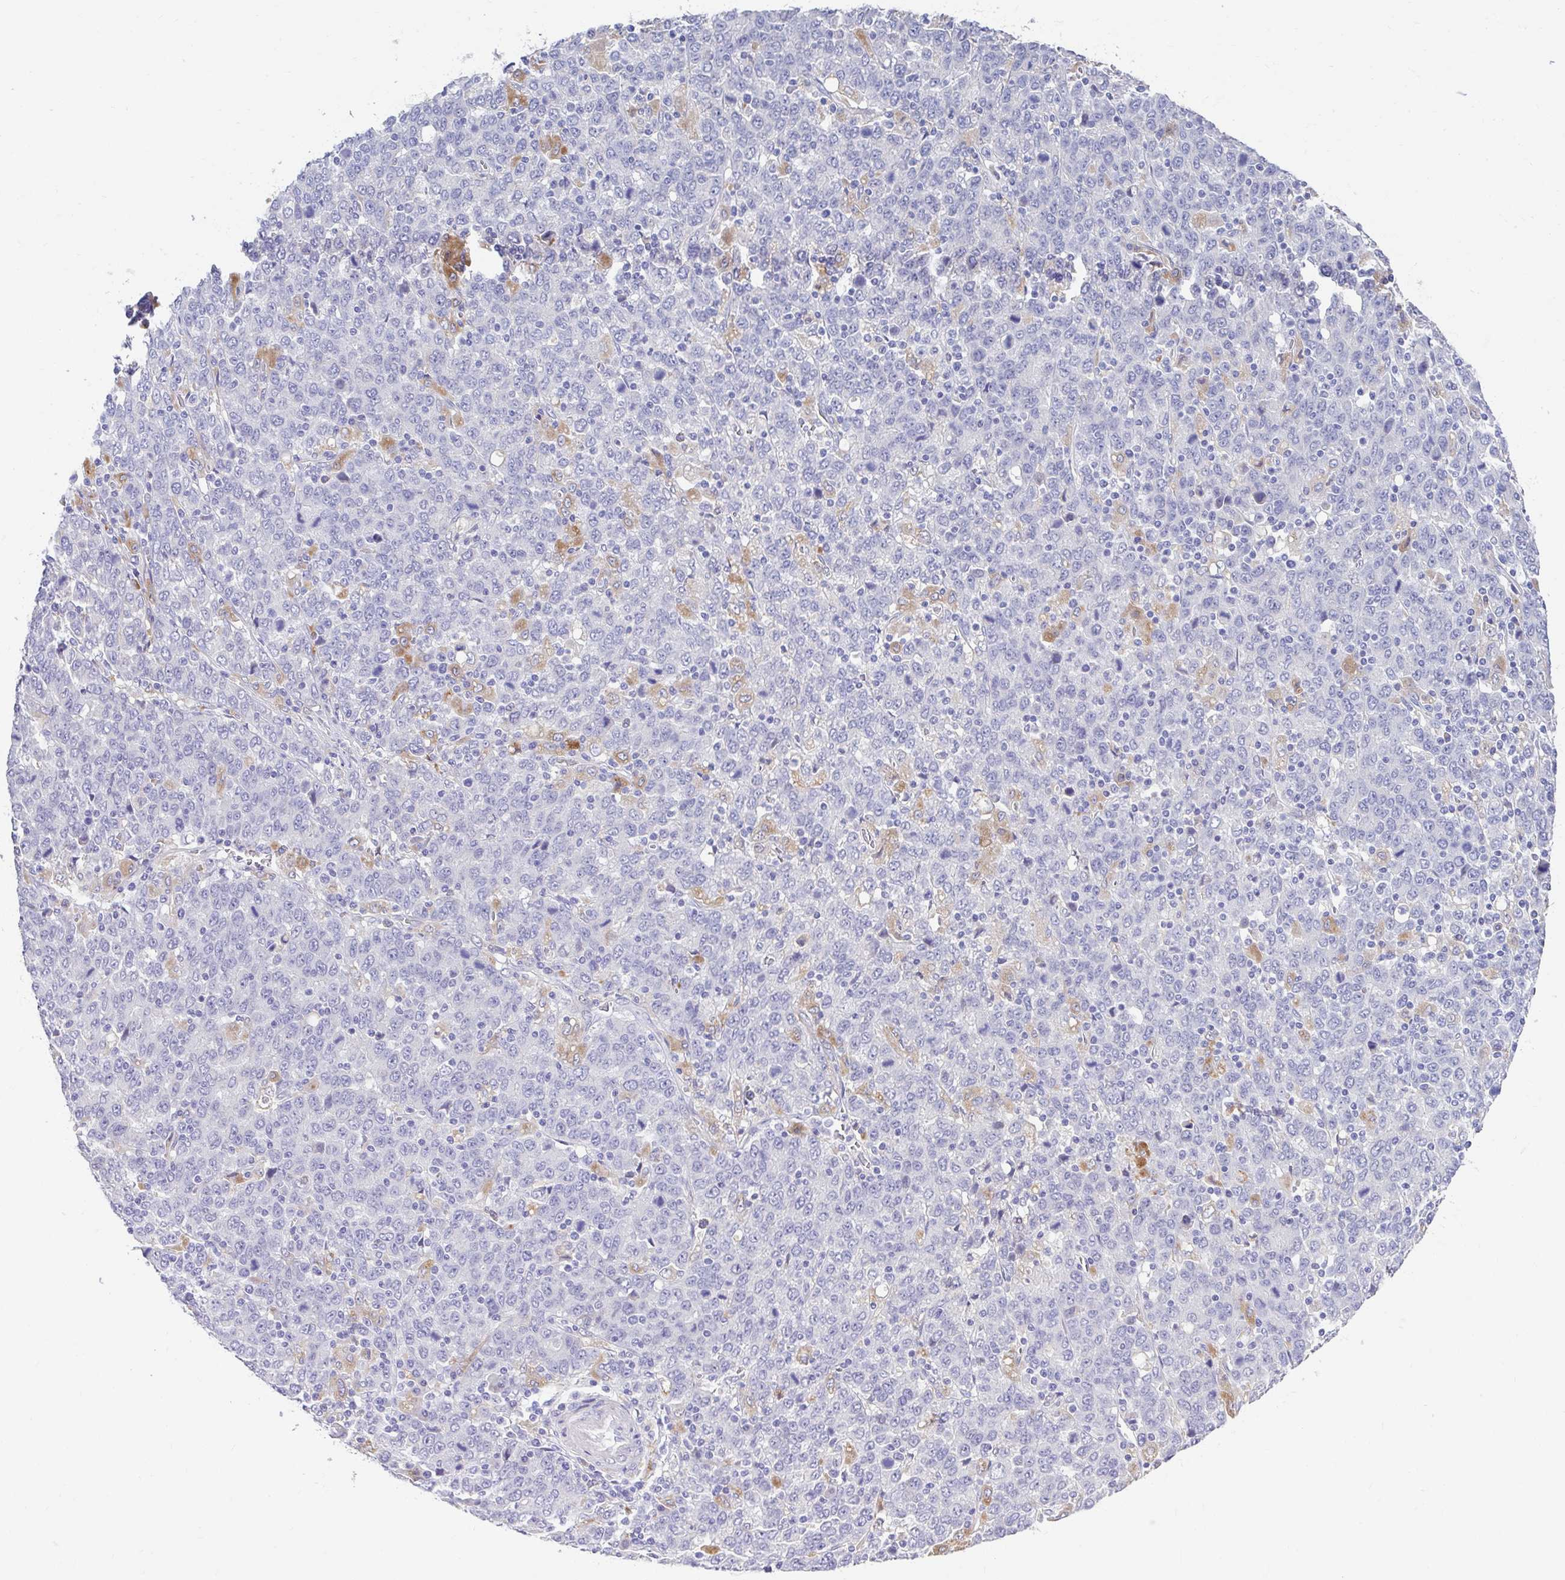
{"staining": {"intensity": "negative", "quantity": "none", "location": "none"}, "tissue": "stomach cancer", "cell_type": "Tumor cells", "image_type": "cancer", "snomed": [{"axis": "morphology", "description": "Adenocarcinoma, NOS"}, {"axis": "topography", "description": "Stomach, upper"}], "caption": "Stomach cancer (adenocarcinoma) stained for a protein using IHC reveals no expression tumor cells.", "gene": "ZNF33A", "patient": {"sex": "male", "age": 69}}